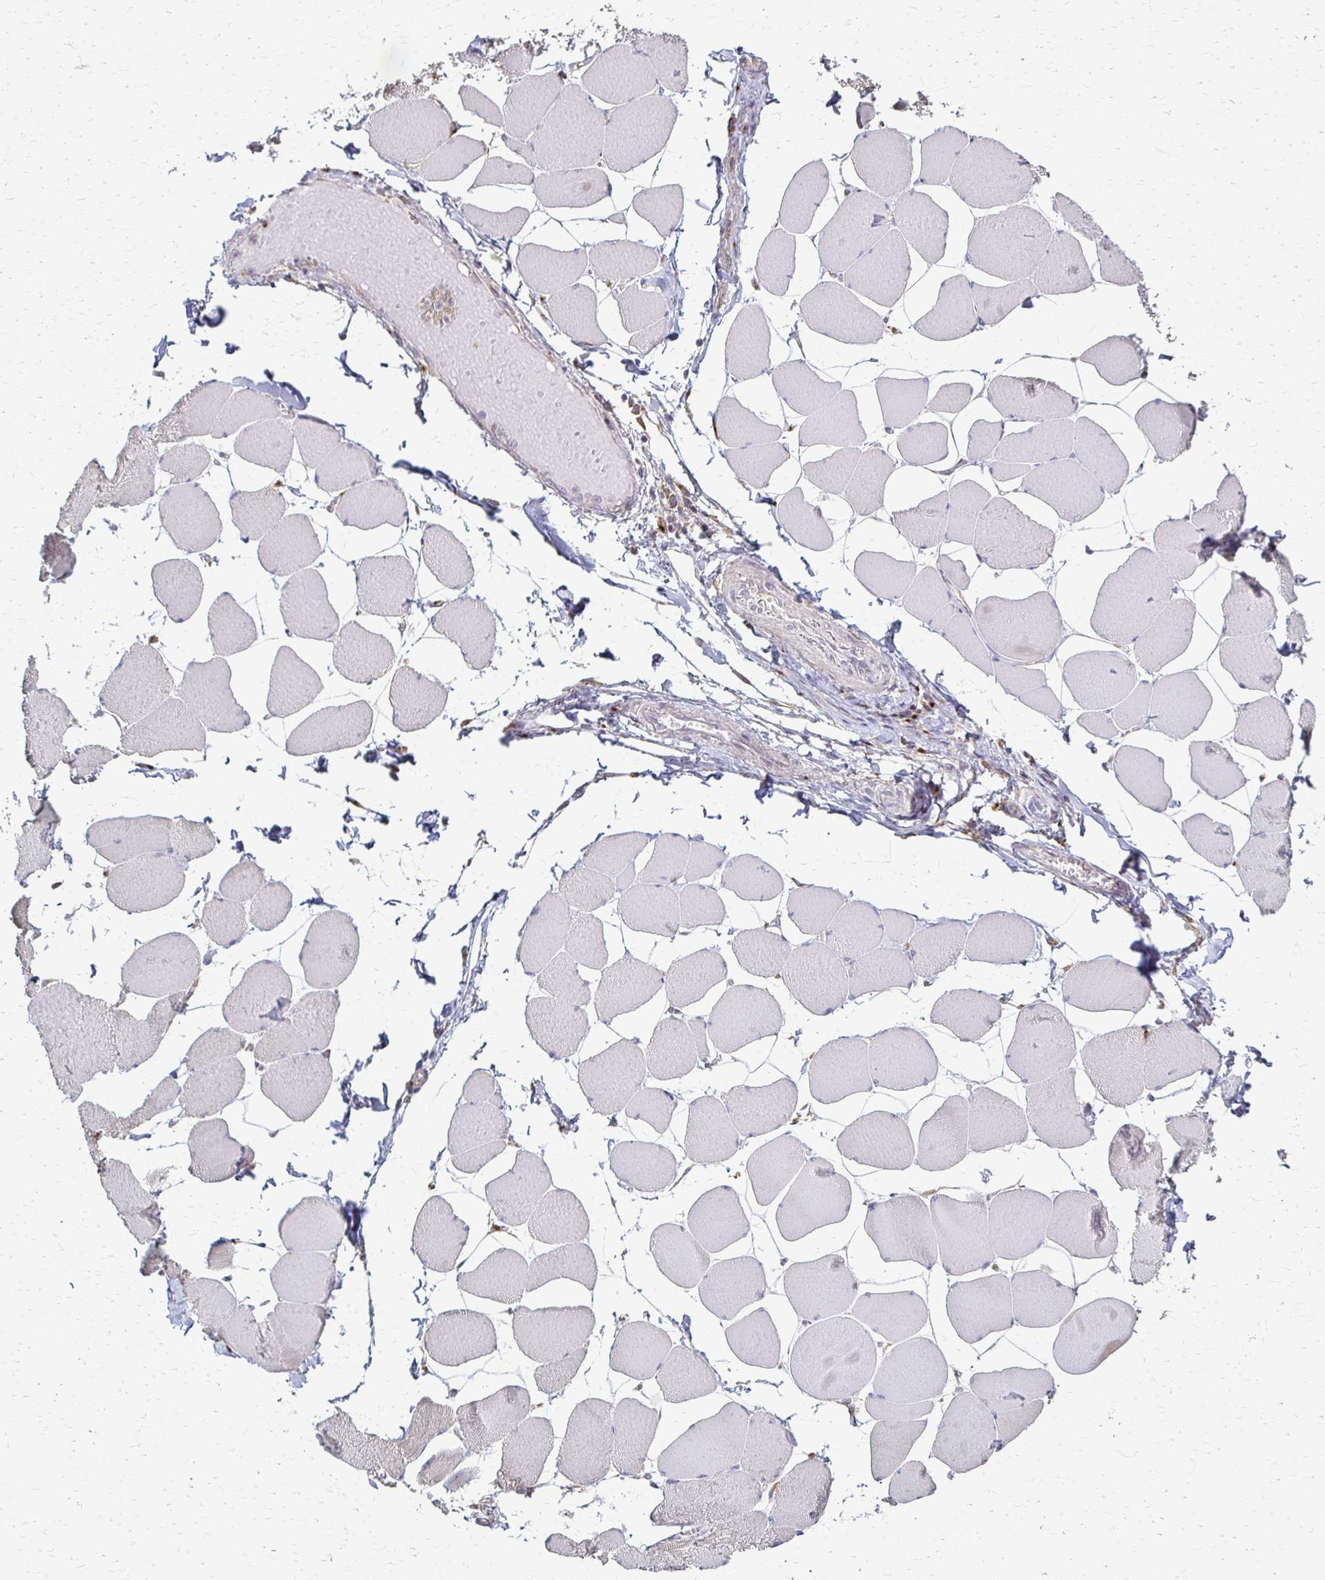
{"staining": {"intensity": "negative", "quantity": "none", "location": "none"}, "tissue": "skeletal muscle", "cell_type": "Myocytes", "image_type": "normal", "snomed": [{"axis": "morphology", "description": "Normal tissue, NOS"}, {"axis": "topography", "description": "Skeletal muscle"}], "caption": "Immunohistochemical staining of normal skeletal muscle displays no significant positivity in myocytes.", "gene": "C1QTNF7", "patient": {"sex": "female", "age": 75}}